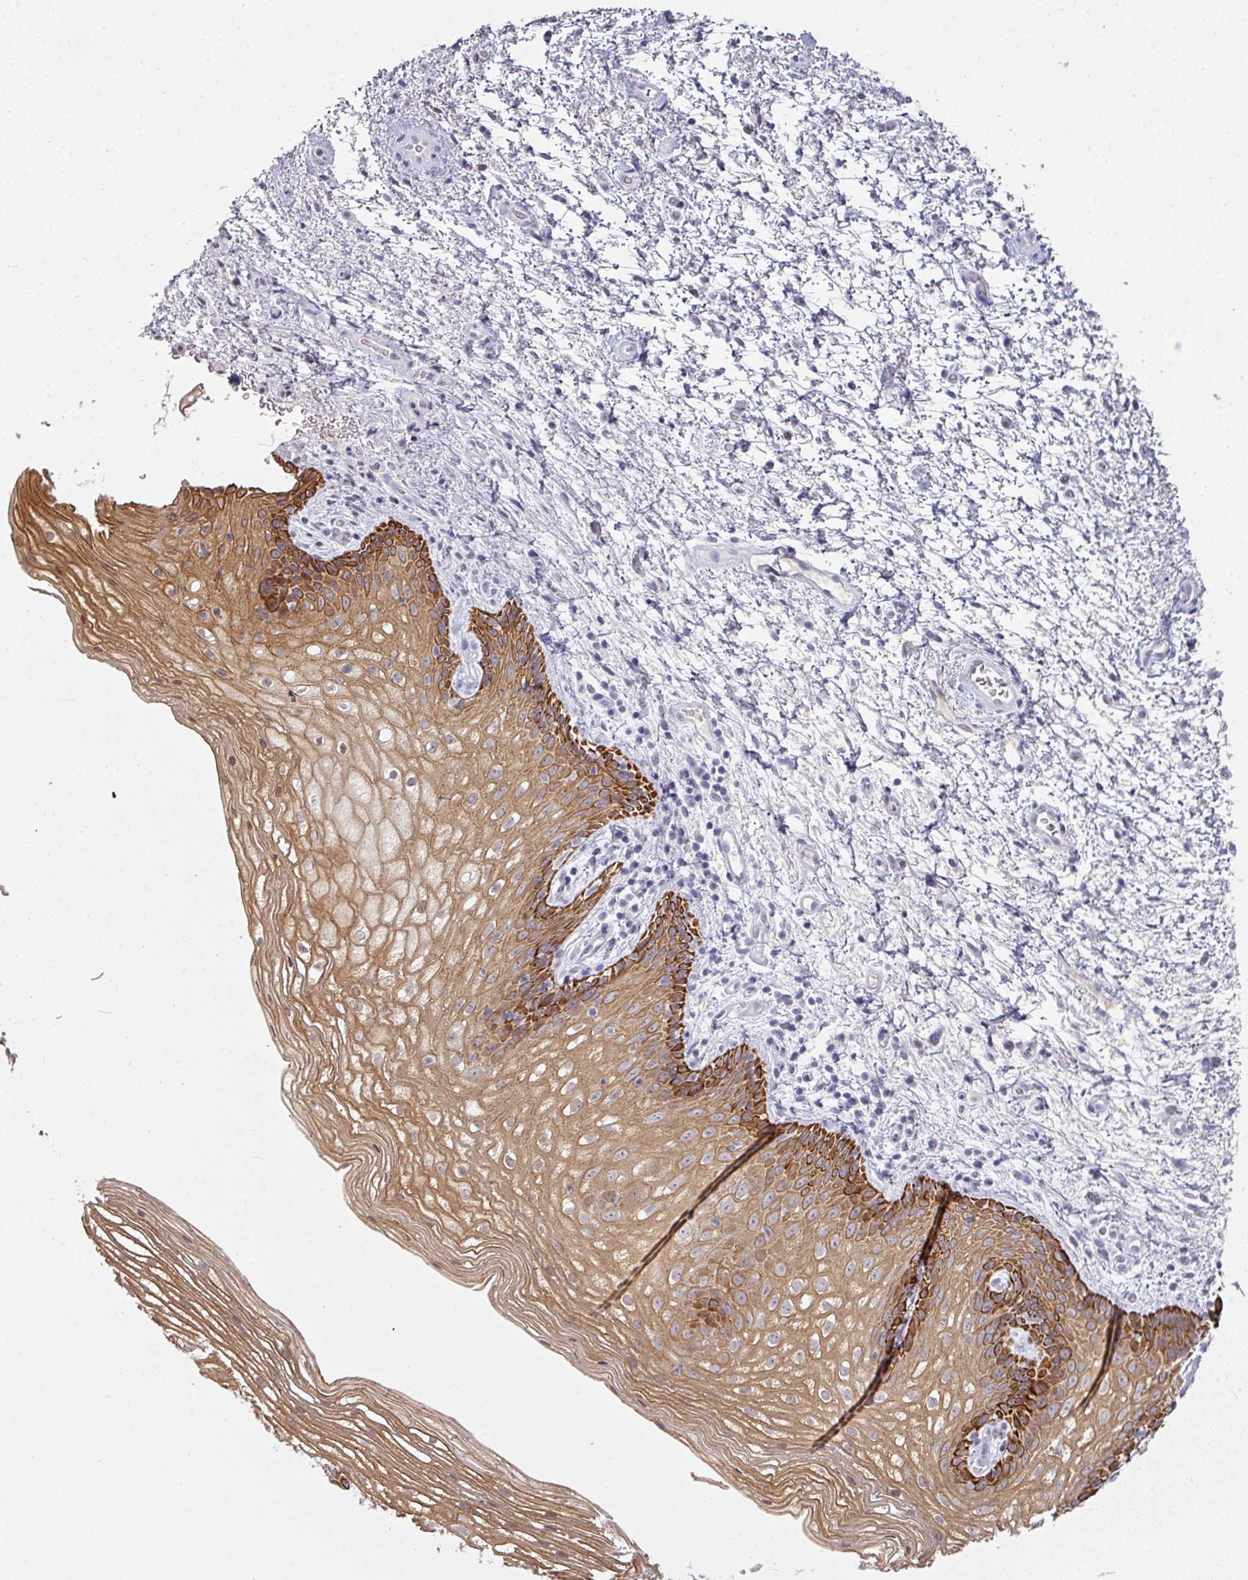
{"staining": {"intensity": "strong", "quantity": "25%-75%", "location": "cytoplasmic/membranous"}, "tissue": "vagina", "cell_type": "Squamous epithelial cells", "image_type": "normal", "snomed": [{"axis": "morphology", "description": "Normal tissue, NOS"}, {"axis": "topography", "description": "Vagina"}], "caption": "Normal vagina displays strong cytoplasmic/membranous expression in approximately 25%-75% of squamous epithelial cells (IHC, brightfield microscopy, high magnification)..", "gene": "GTF2H3", "patient": {"sex": "female", "age": 47}}